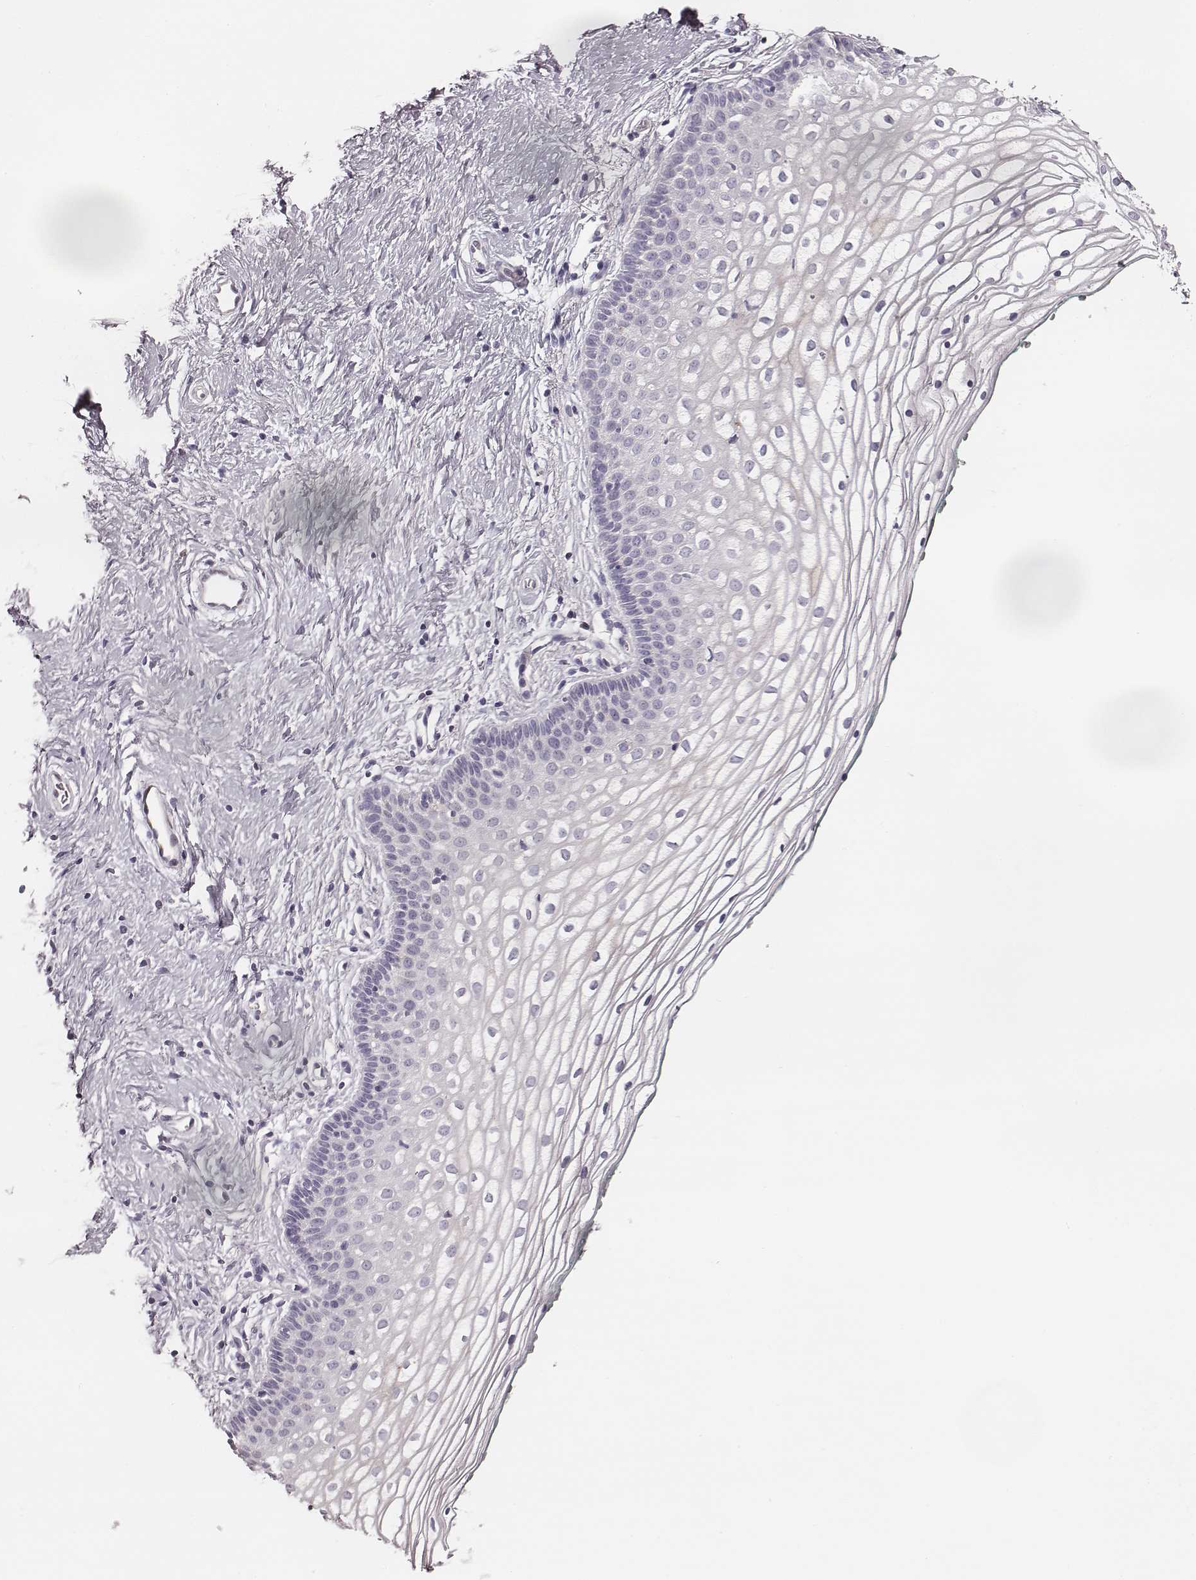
{"staining": {"intensity": "negative", "quantity": "none", "location": "none"}, "tissue": "vagina", "cell_type": "Squamous epithelial cells", "image_type": "normal", "snomed": [{"axis": "morphology", "description": "Normal tissue, NOS"}, {"axis": "topography", "description": "Vagina"}], "caption": "Immunohistochemistry (IHC) of normal human vagina exhibits no staining in squamous epithelial cells. (DAB (3,3'-diaminobenzidine) immunohistochemistry (IHC) visualized using brightfield microscopy, high magnification).", "gene": "UBL4B", "patient": {"sex": "female", "age": 36}}